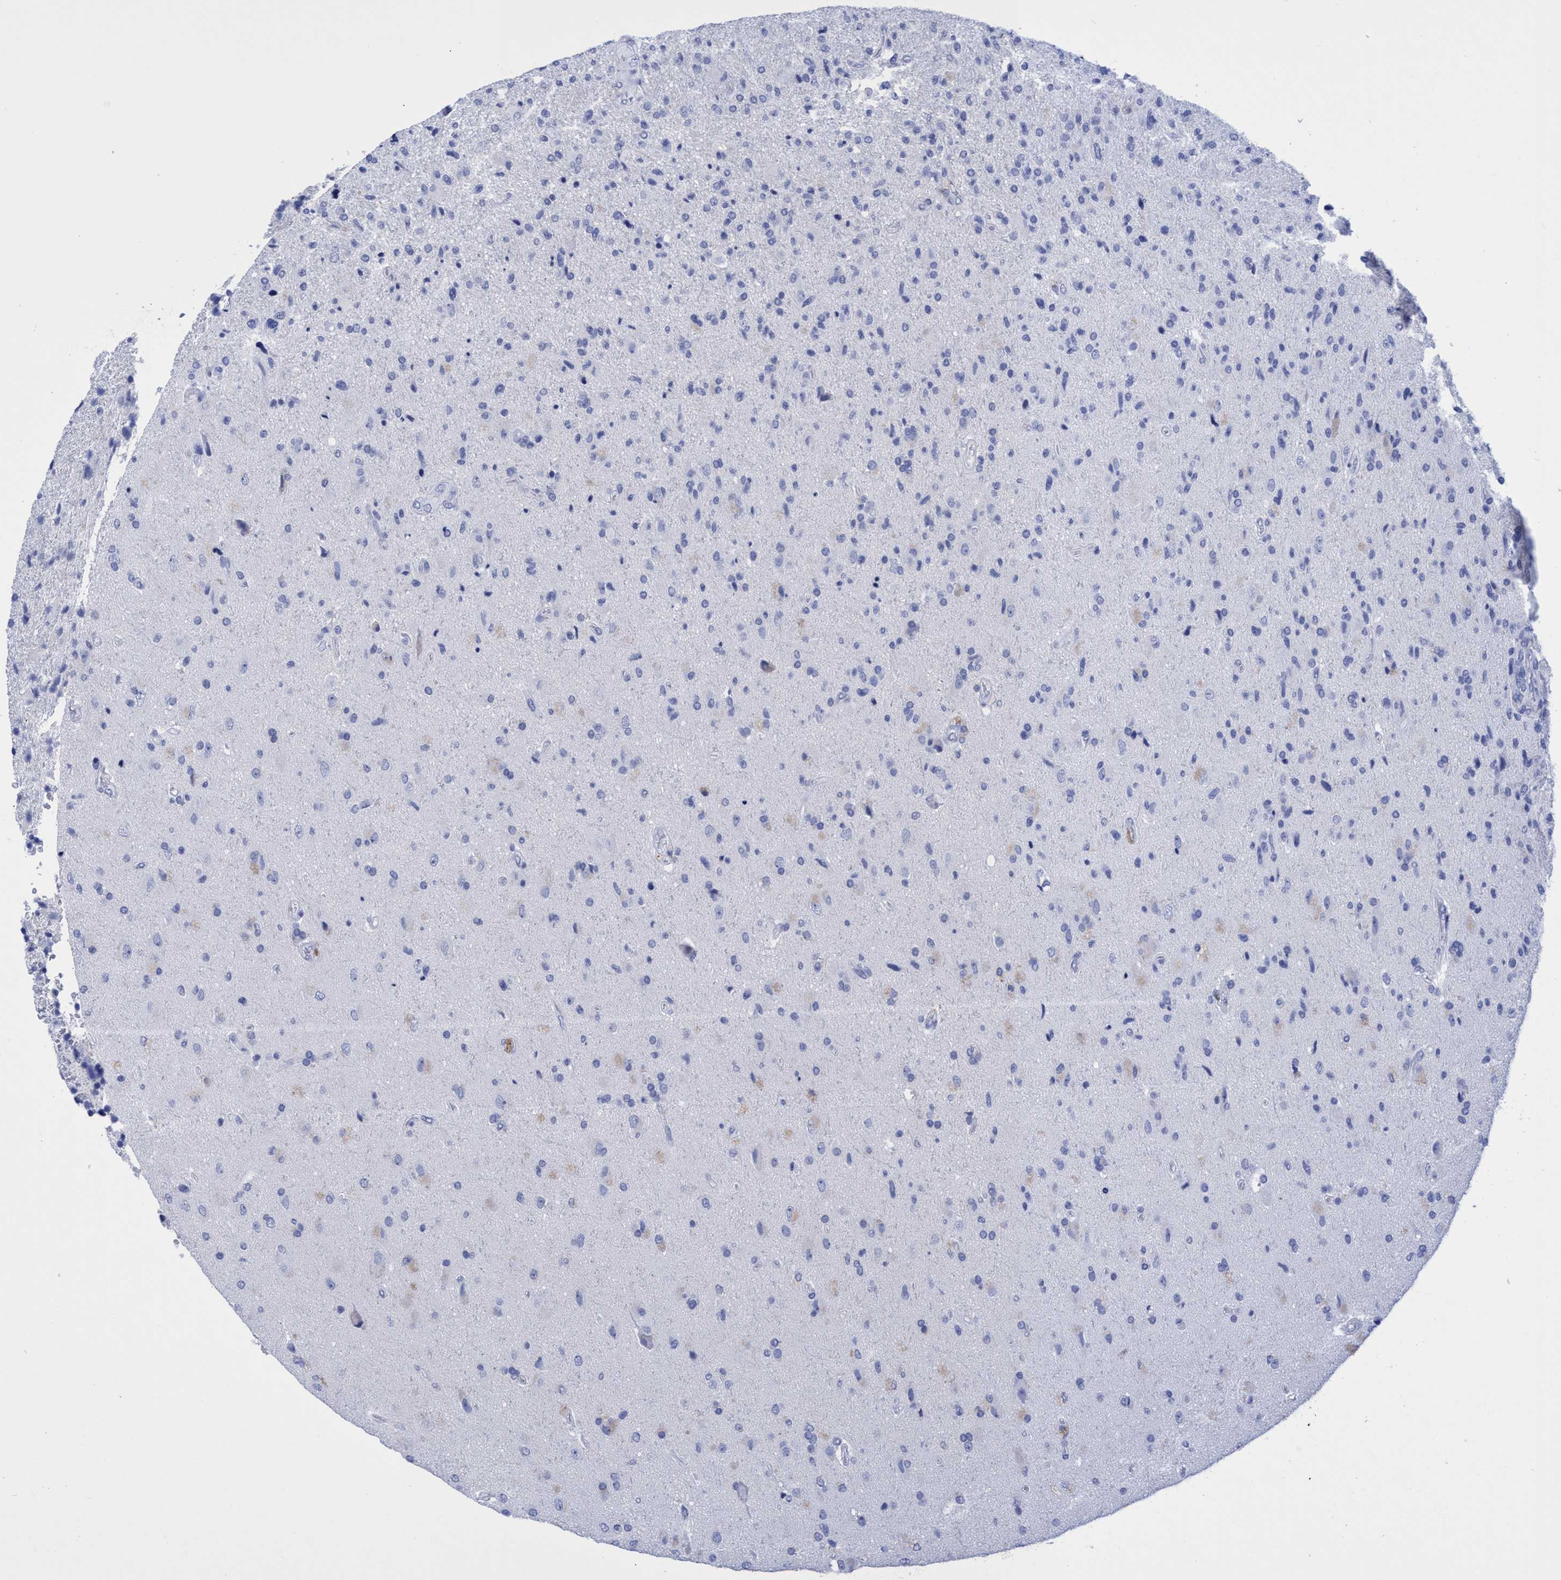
{"staining": {"intensity": "negative", "quantity": "none", "location": "none"}, "tissue": "glioma", "cell_type": "Tumor cells", "image_type": "cancer", "snomed": [{"axis": "morphology", "description": "Glioma, malignant, High grade"}, {"axis": "topography", "description": "Brain"}], "caption": "Immunohistochemistry of glioma displays no expression in tumor cells.", "gene": "INSL6", "patient": {"sex": "male", "age": 72}}